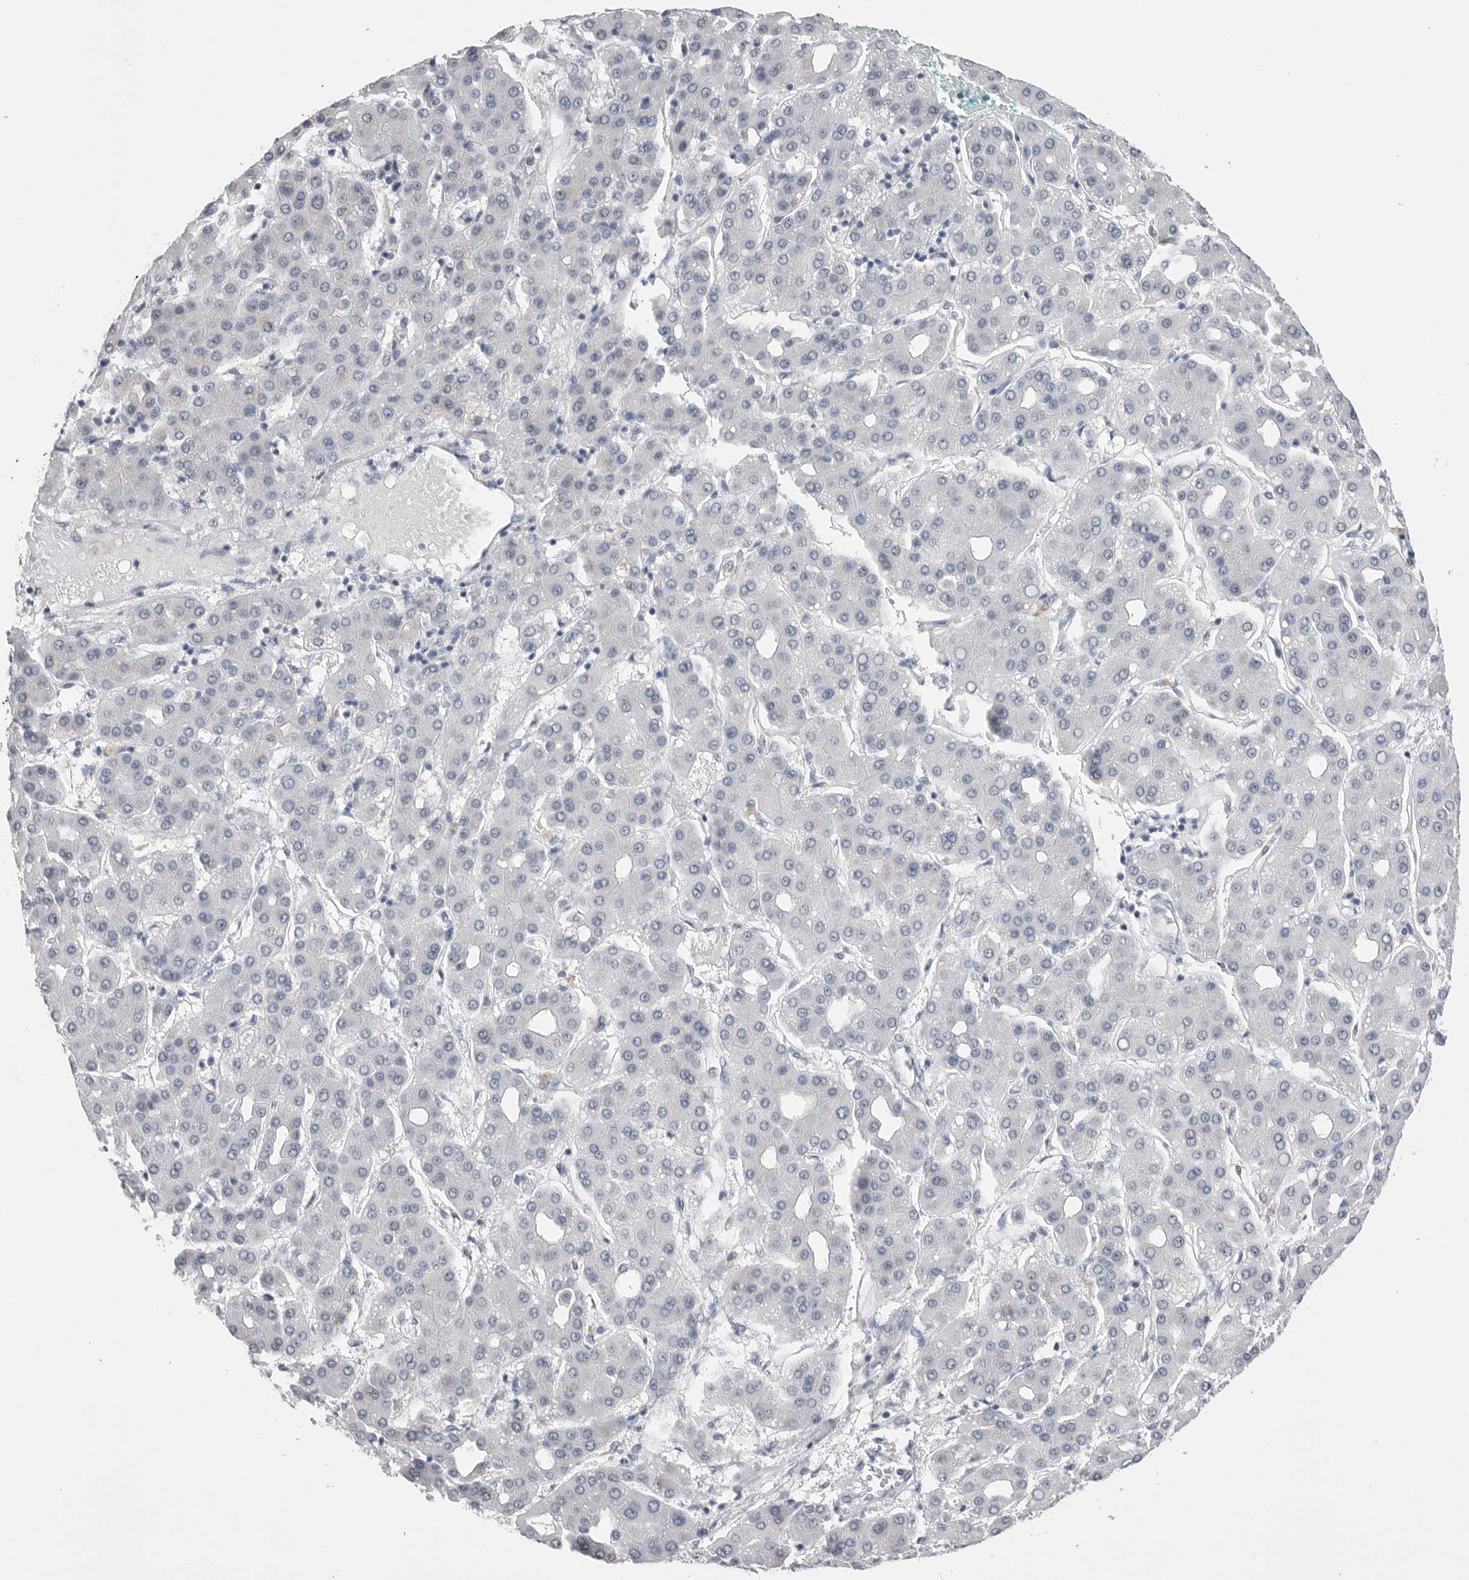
{"staining": {"intensity": "negative", "quantity": "none", "location": "none"}, "tissue": "liver cancer", "cell_type": "Tumor cells", "image_type": "cancer", "snomed": [{"axis": "morphology", "description": "Carcinoma, Hepatocellular, NOS"}, {"axis": "topography", "description": "Liver"}], "caption": "Immunohistochemistry micrograph of human liver cancer stained for a protein (brown), which shows no positivity in tumor cells.", "gene": "CPB1", "patient": {"sex": "male", "age": 65}}